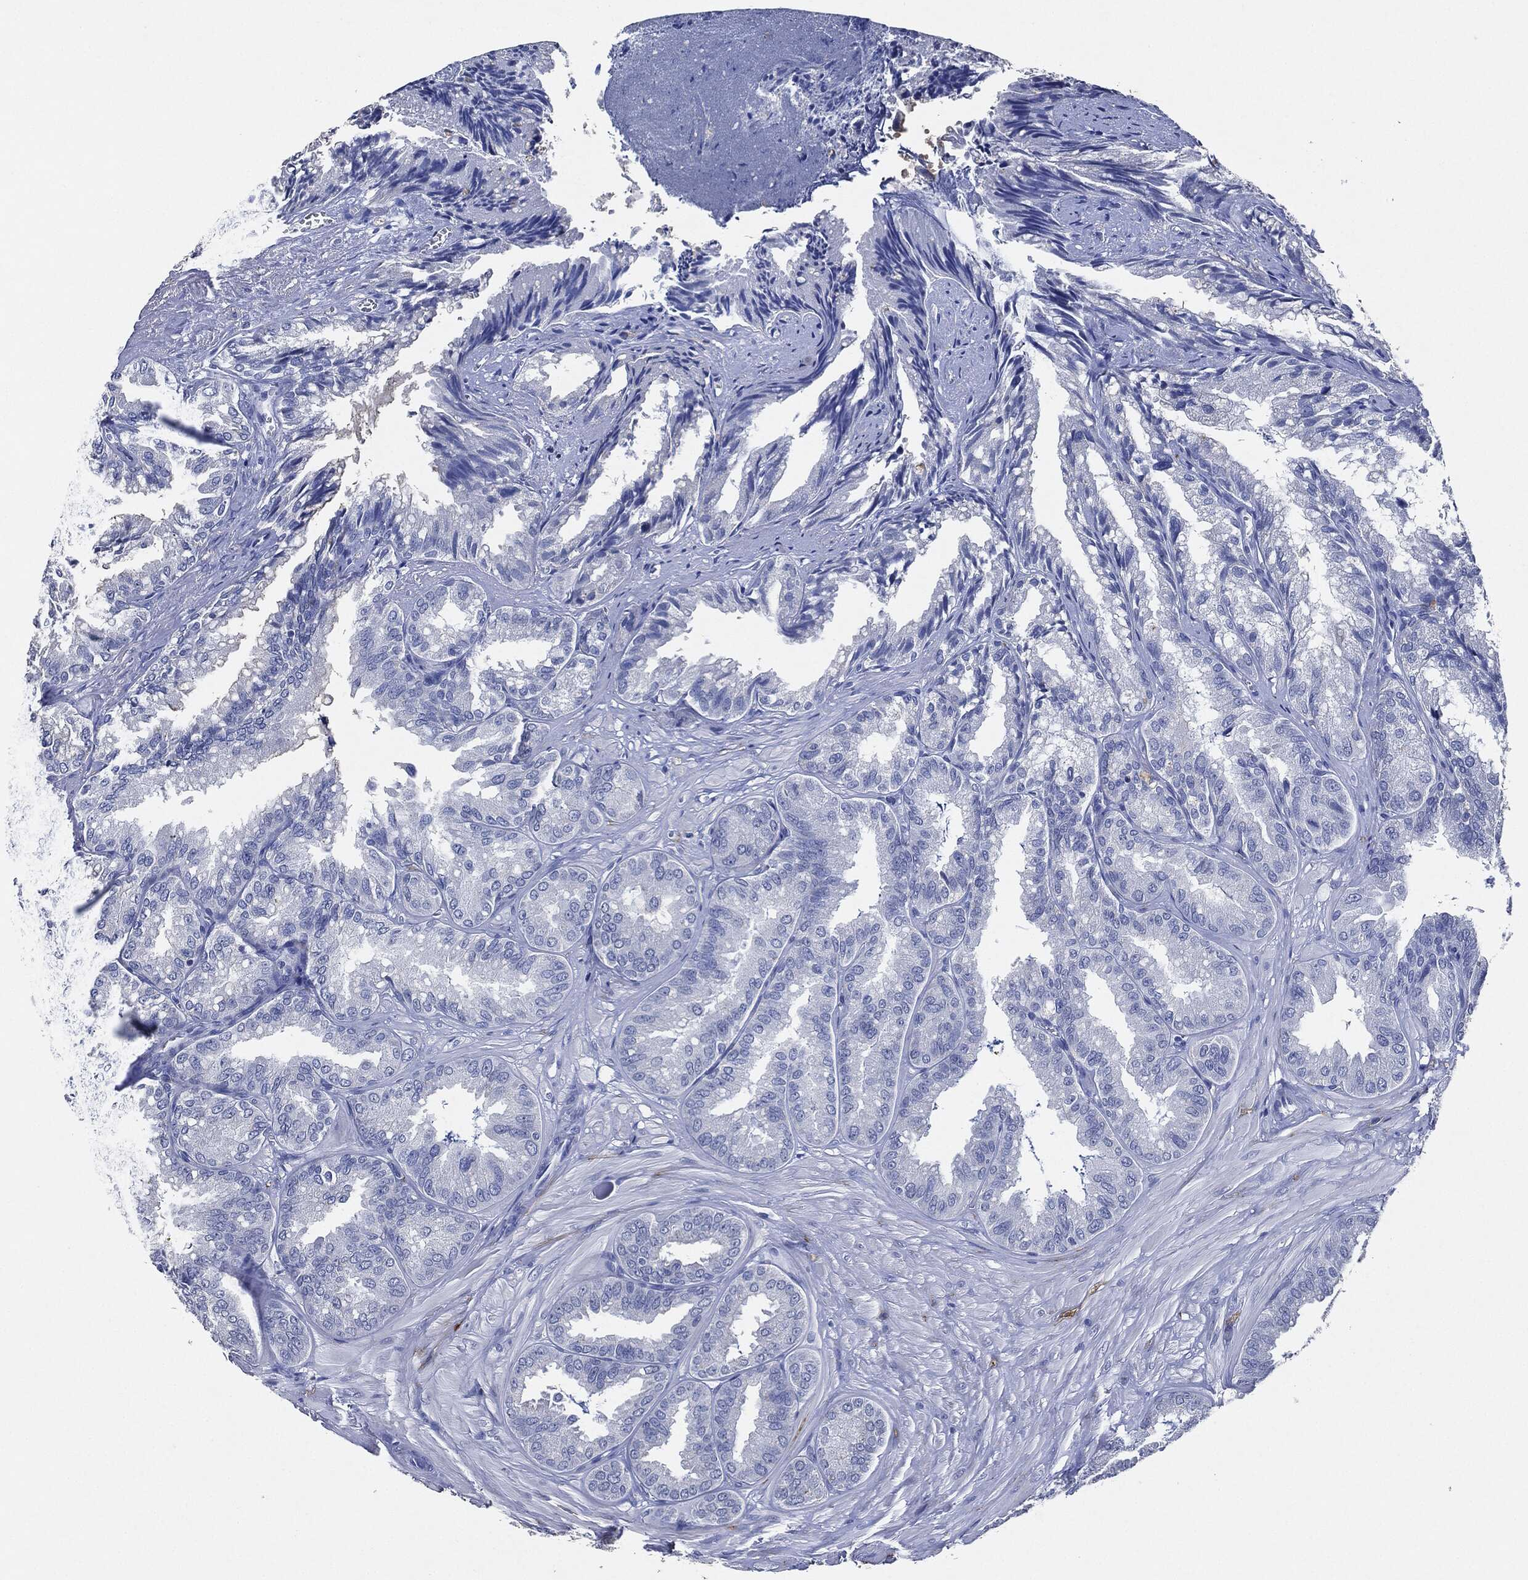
{"staining": {"intensity": "negative", "quantity": "none", "location": "none"}, "tissue": "epididymis", "cell_type": "Glandular cells", "image_type": "normal", "snomed": [{"axis": "morphology", "description": "Normal tissue, NOS"}, {"axis": "topography", "description": "Seminal veicle"}, {"axis": "topography", "description": "Epididymis"}], "caption": "Normal epididymis was stained to show a protein in brown. There is no significant staining in glandular cells. (DAB (3,3'-diaminobenzidine) immunohistochemistry (IHC) with hematoxylin counter stain).", "gene": "NTRK1", "patient": {"sex": "male", "age": 63}}